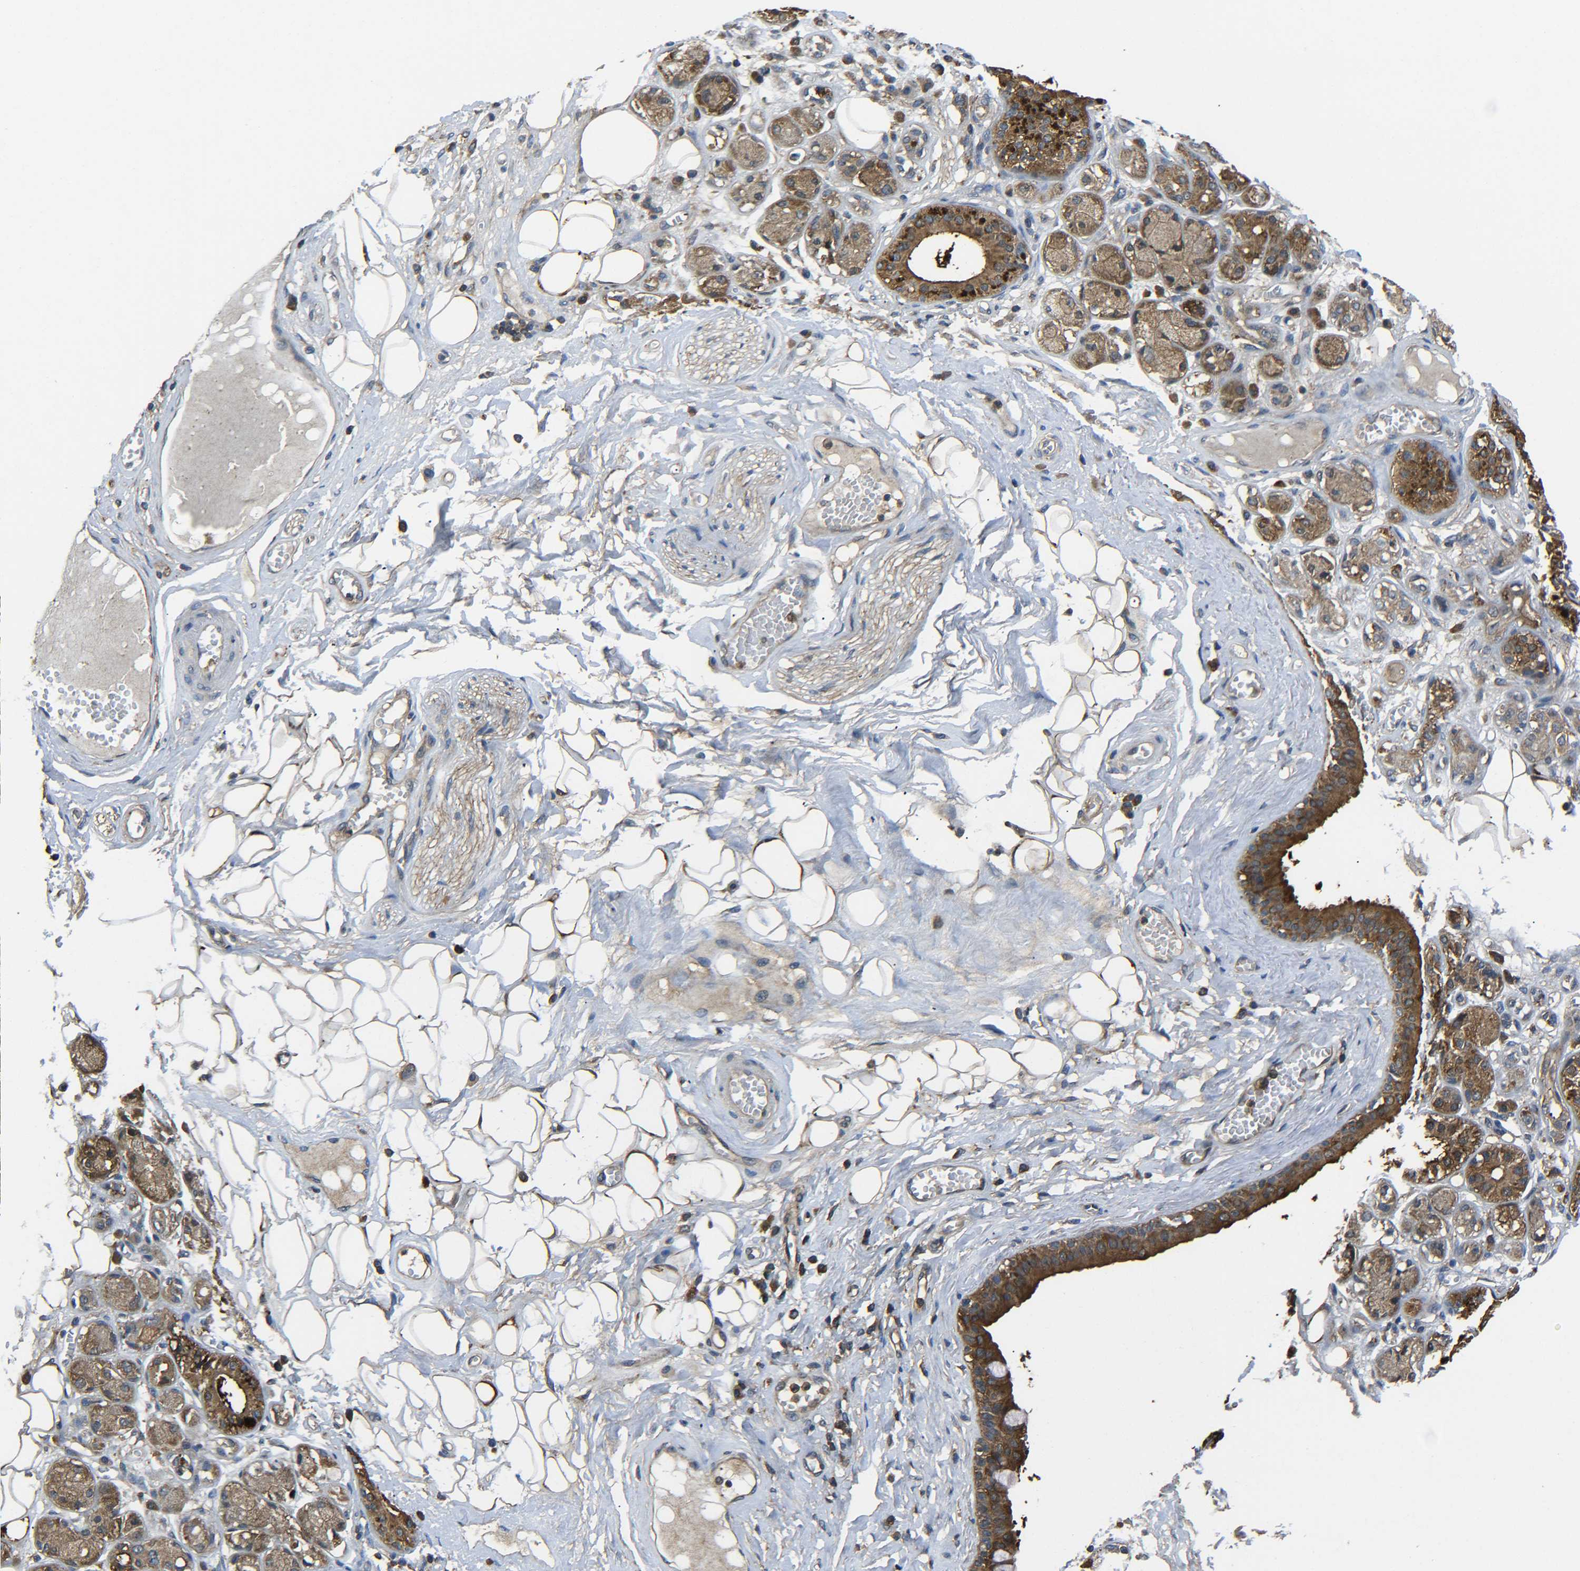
{"staining": {"intensity": "moderate", "quantity": ">75%", "location": "cytoplasmic/membranous"}, "tissue": "adipose tissue", "cell_type": "Adipocytes", "image_type": "normal", "snomed": [{"axis": "morphology", "description": "Normal tissue, NOS"}, {"axis": "morphology", "description": "Inflammation, NOS"}, {"axis": "topography", "description": "Salivary gland"}, {"axis": "topography", "description": "Peripheral nerve tissue"}], "caption": "Normal adipose tissue demonstrates moderate cytoplasmic/membranous positivity in approximately >75% of adipocytes, visualized by immunohistochemistry. The staining was performed using DAB to visualize the protein expression in brown, while the nuclei were stained in blue with hematoxylin (Magnification: 20x).", "gene": "PREB", "patient": {"sex": "female", "age": 75}}